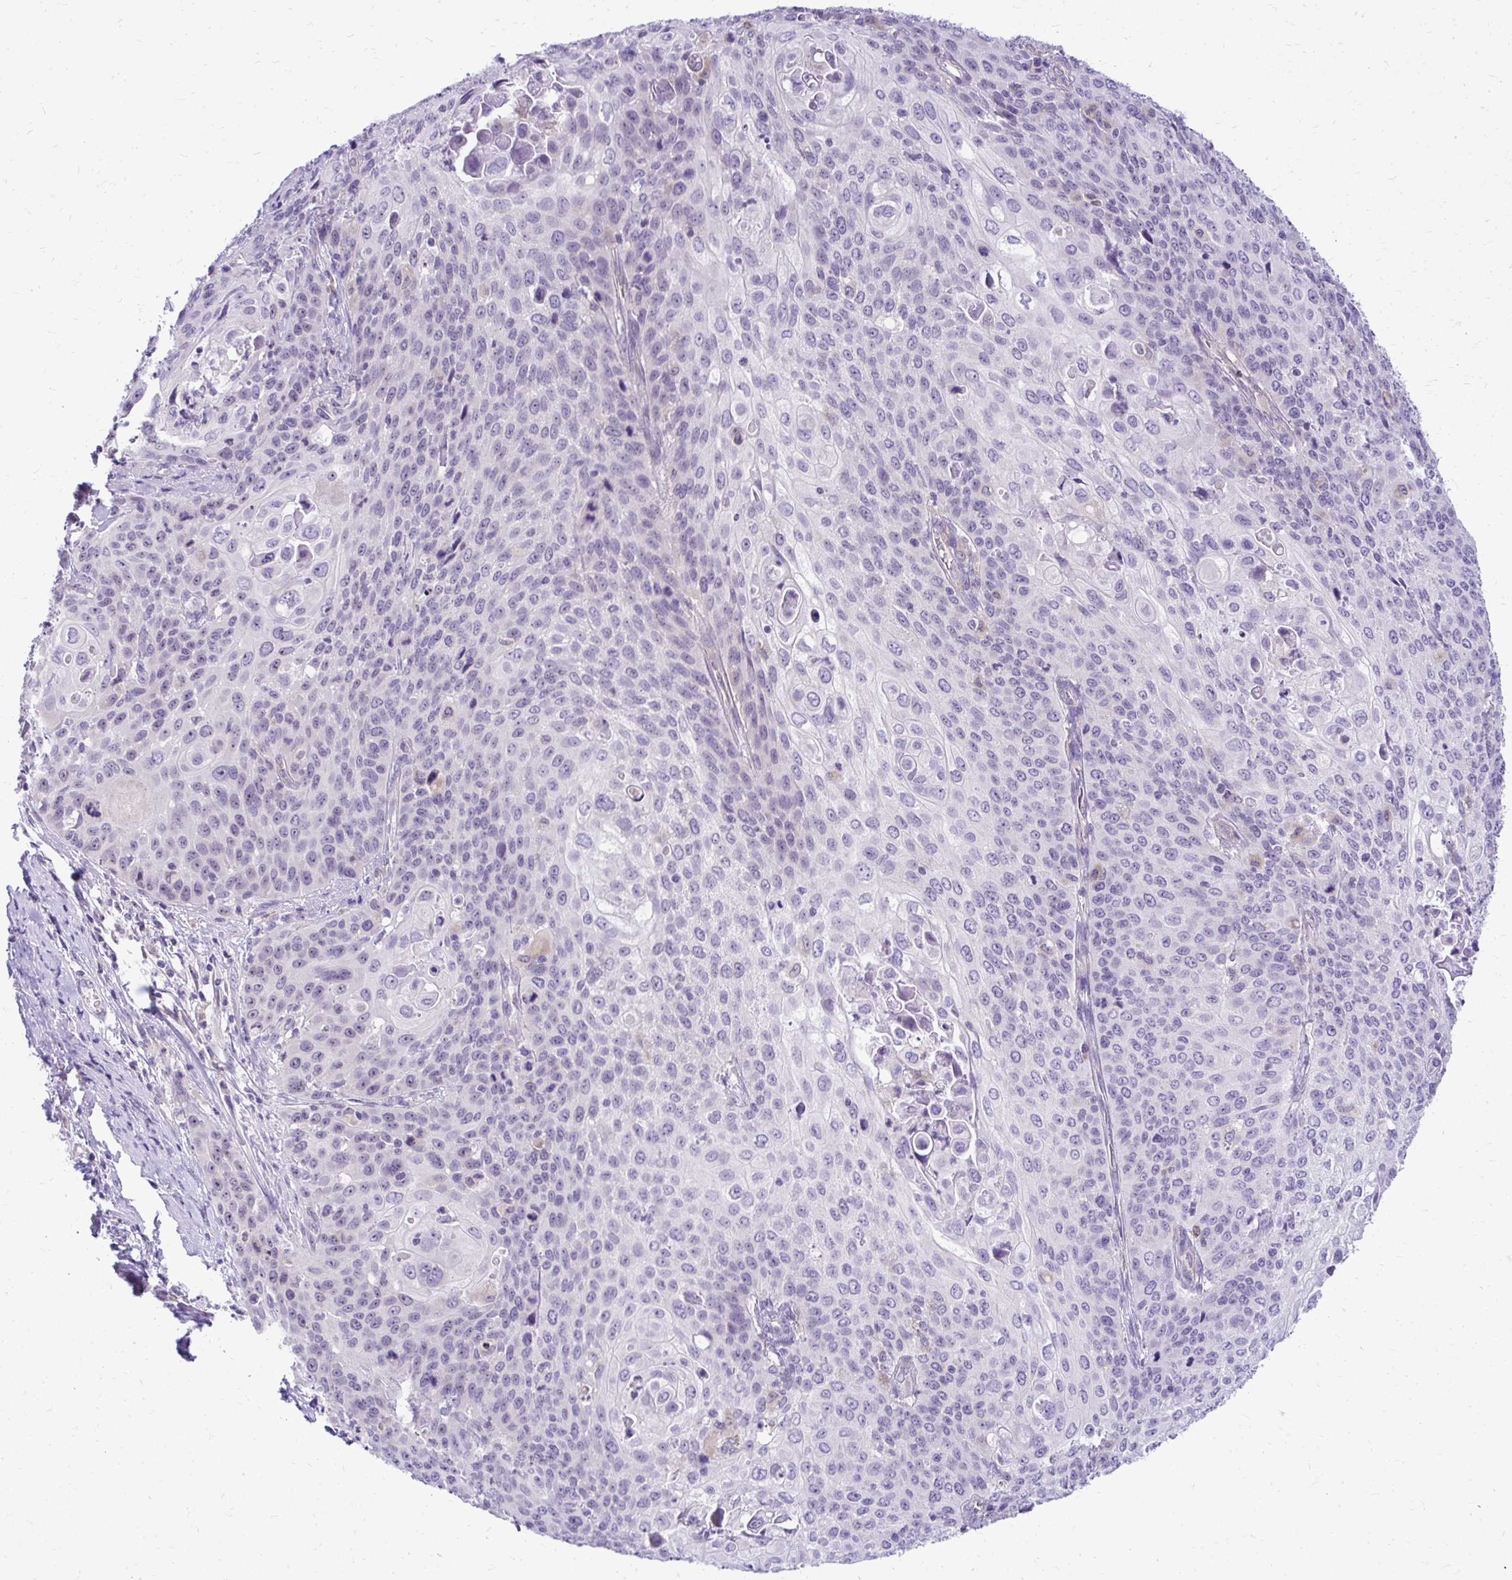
{"staining": {"intensity": "negative", "quantity": "none", "location": "none"}, "tissue": "cervical cancer", "cell_type": "Tumor cells", "image_type": "cancer", "snomed": [{"axis": "morphology", "description": "Squamous cell carcinoma, NOS"}, {"axis": "topography", "description": "Cervix"}], "caption": "An image of human cervical squamous cell carcinoma is negative for staining in tumor cells. (Immunohistochemistry (ihc), brightfield microscopy, high magnification).", "gene": "NIFK", "patient": {"sex": "female", "age": 65}}